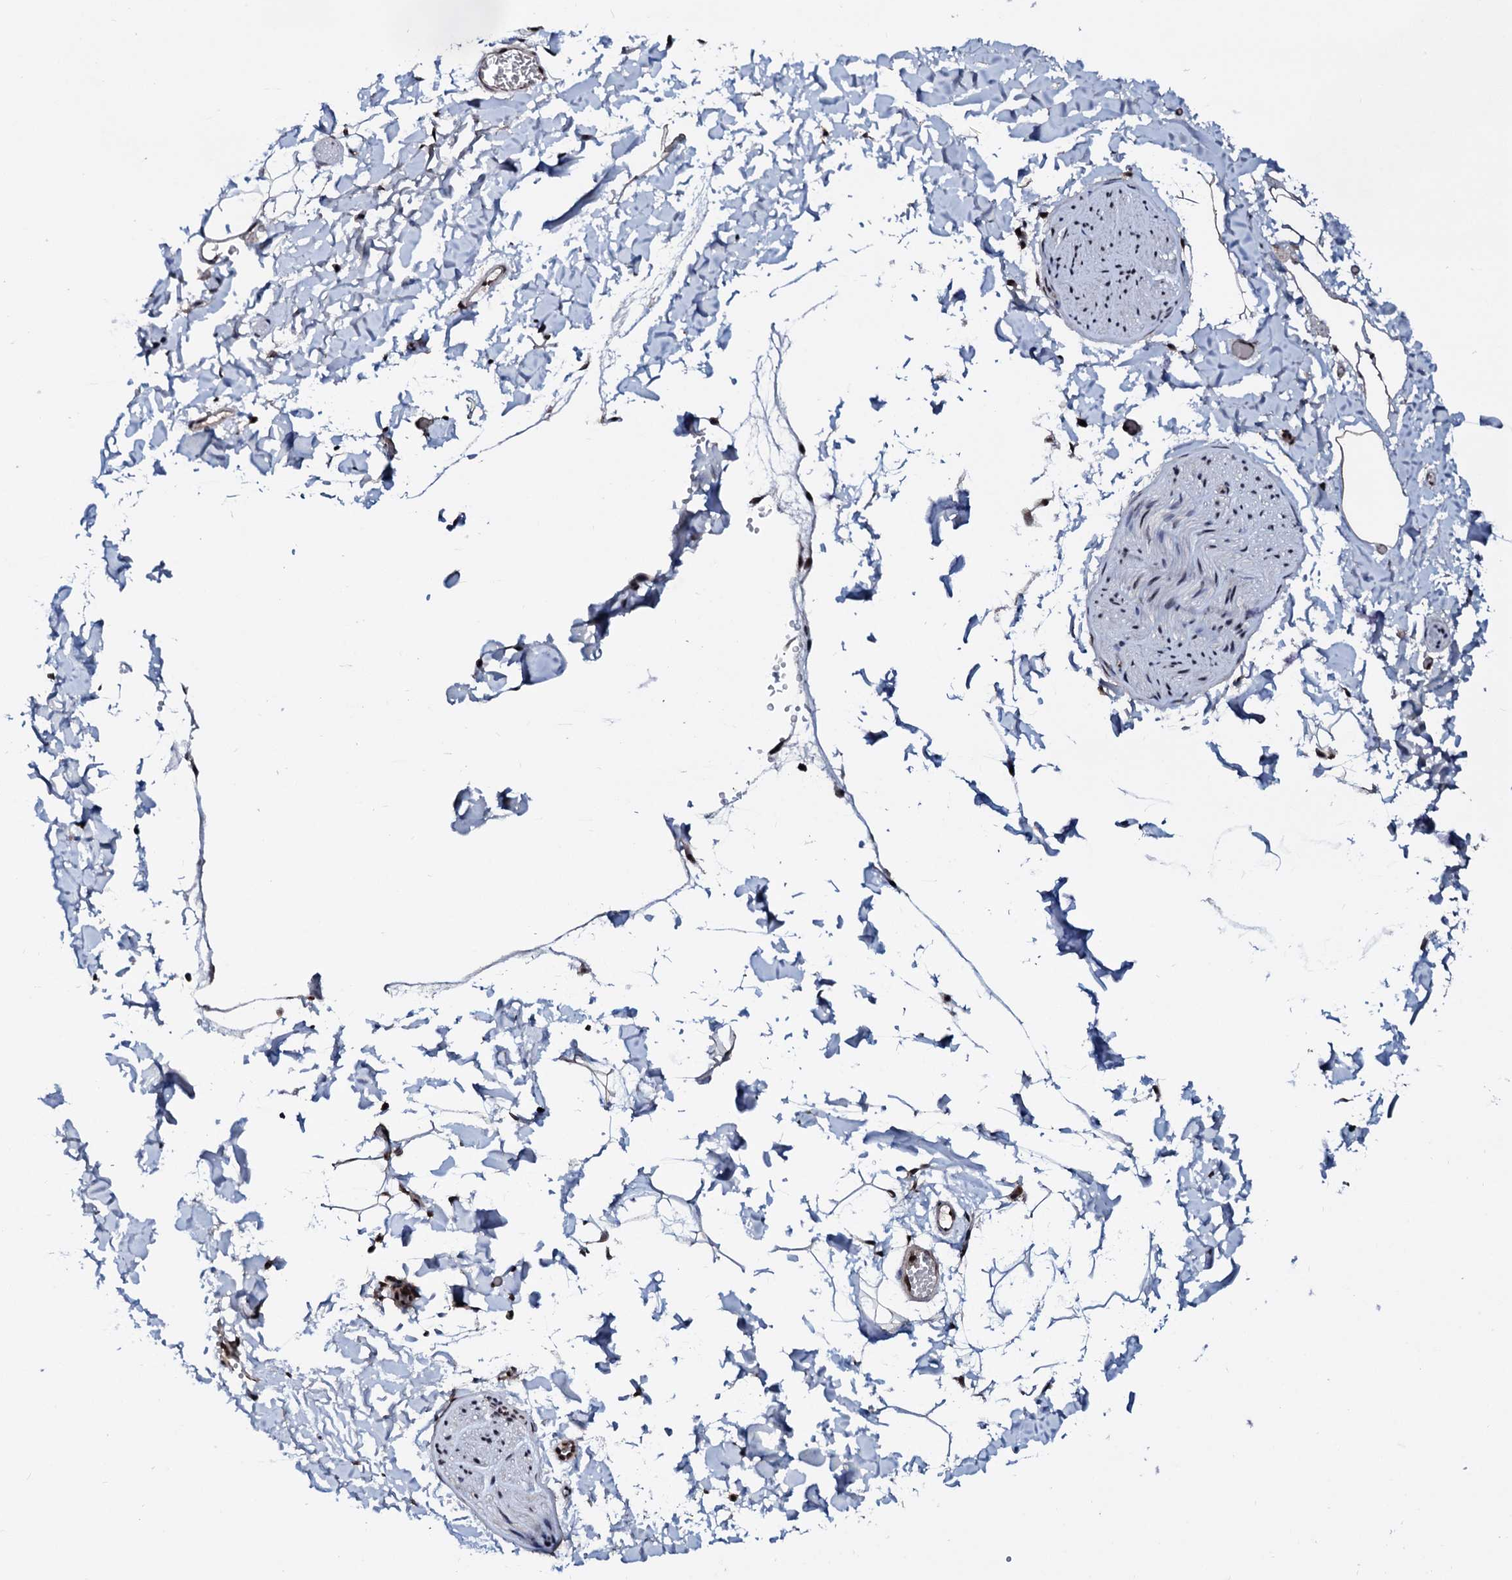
{"staining": {"intensity": "moderate", "quantity": ">75%", "location": "nuclear"}, "tissue": "adipose tissue", "cell_type": "Adipocytes", "image_type": "normal", "snomed": [{"axis": "morphology", "description": "Normal tissue, NOS"}, {"axis": "topography", "description": "Gallbladder"}, {"axis": "topography", "description": "Peripheral nerve tissue"}], "caption": "Immunohistochemistry of normal human adipose tissue displays medium levels of moderate nuclear positivity in approximately >75% of adipocytes.", "gene": "PRPF18", "patient": {"sex": "male", "age": 38}}